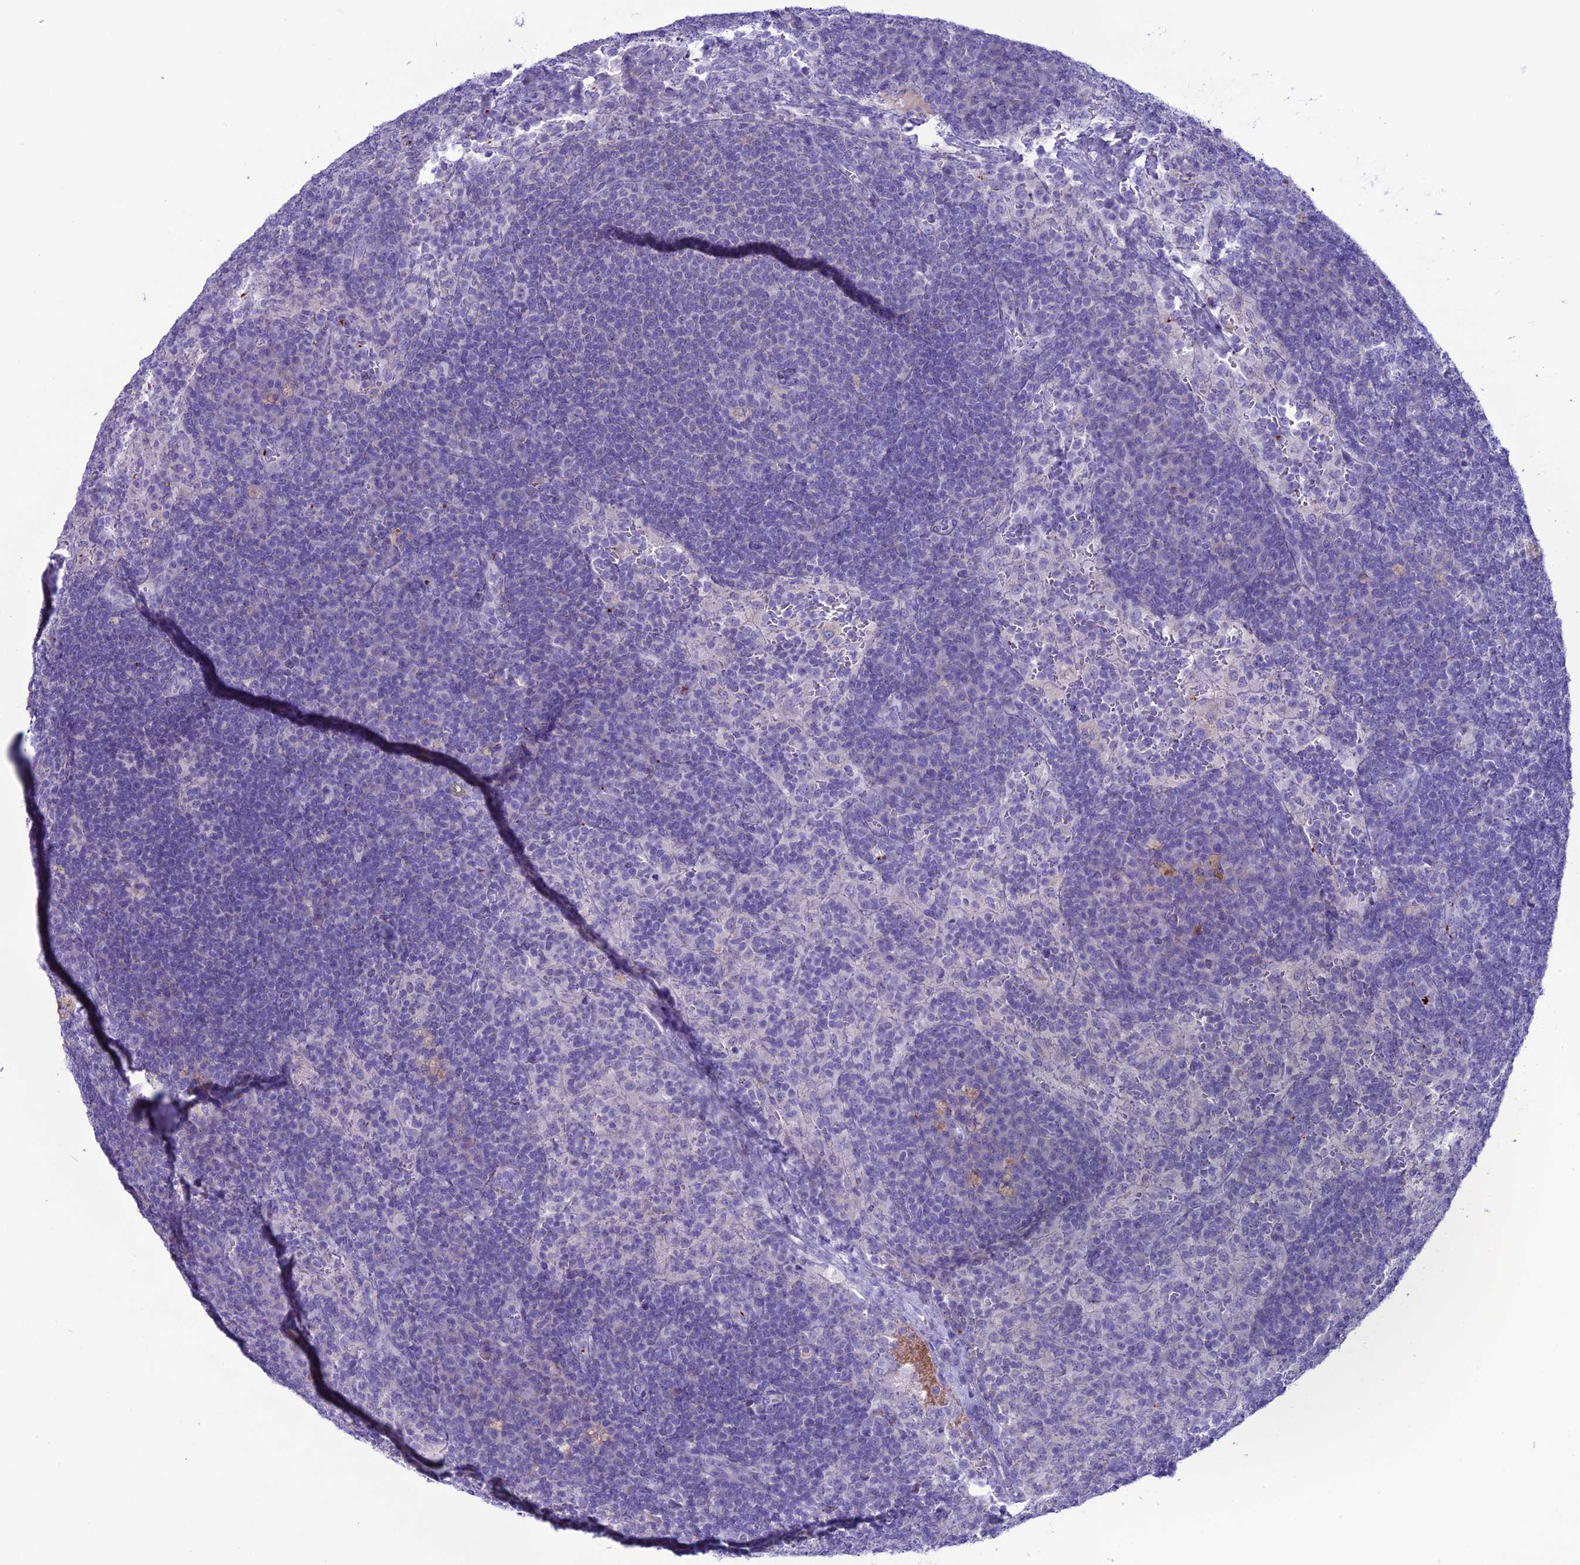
{"staining": {"intensity": "negative", "quantity": "none", "location": "none"}, "tissue": "lymph node", "cell_type": "Germinal center cells", "image_type": "normal", "snomed": [{"axis": "morphology", "description": "Normal tissue, NOS"}, {"axis": "topography", "description": "Lymph node"}], "caption": "This is an immunohistochemistry micrograph of benign lymph node. There is no positivity in germinal center cells.", "gene": "C21orf140", "patient": {"sex": "female", "age": 70}}